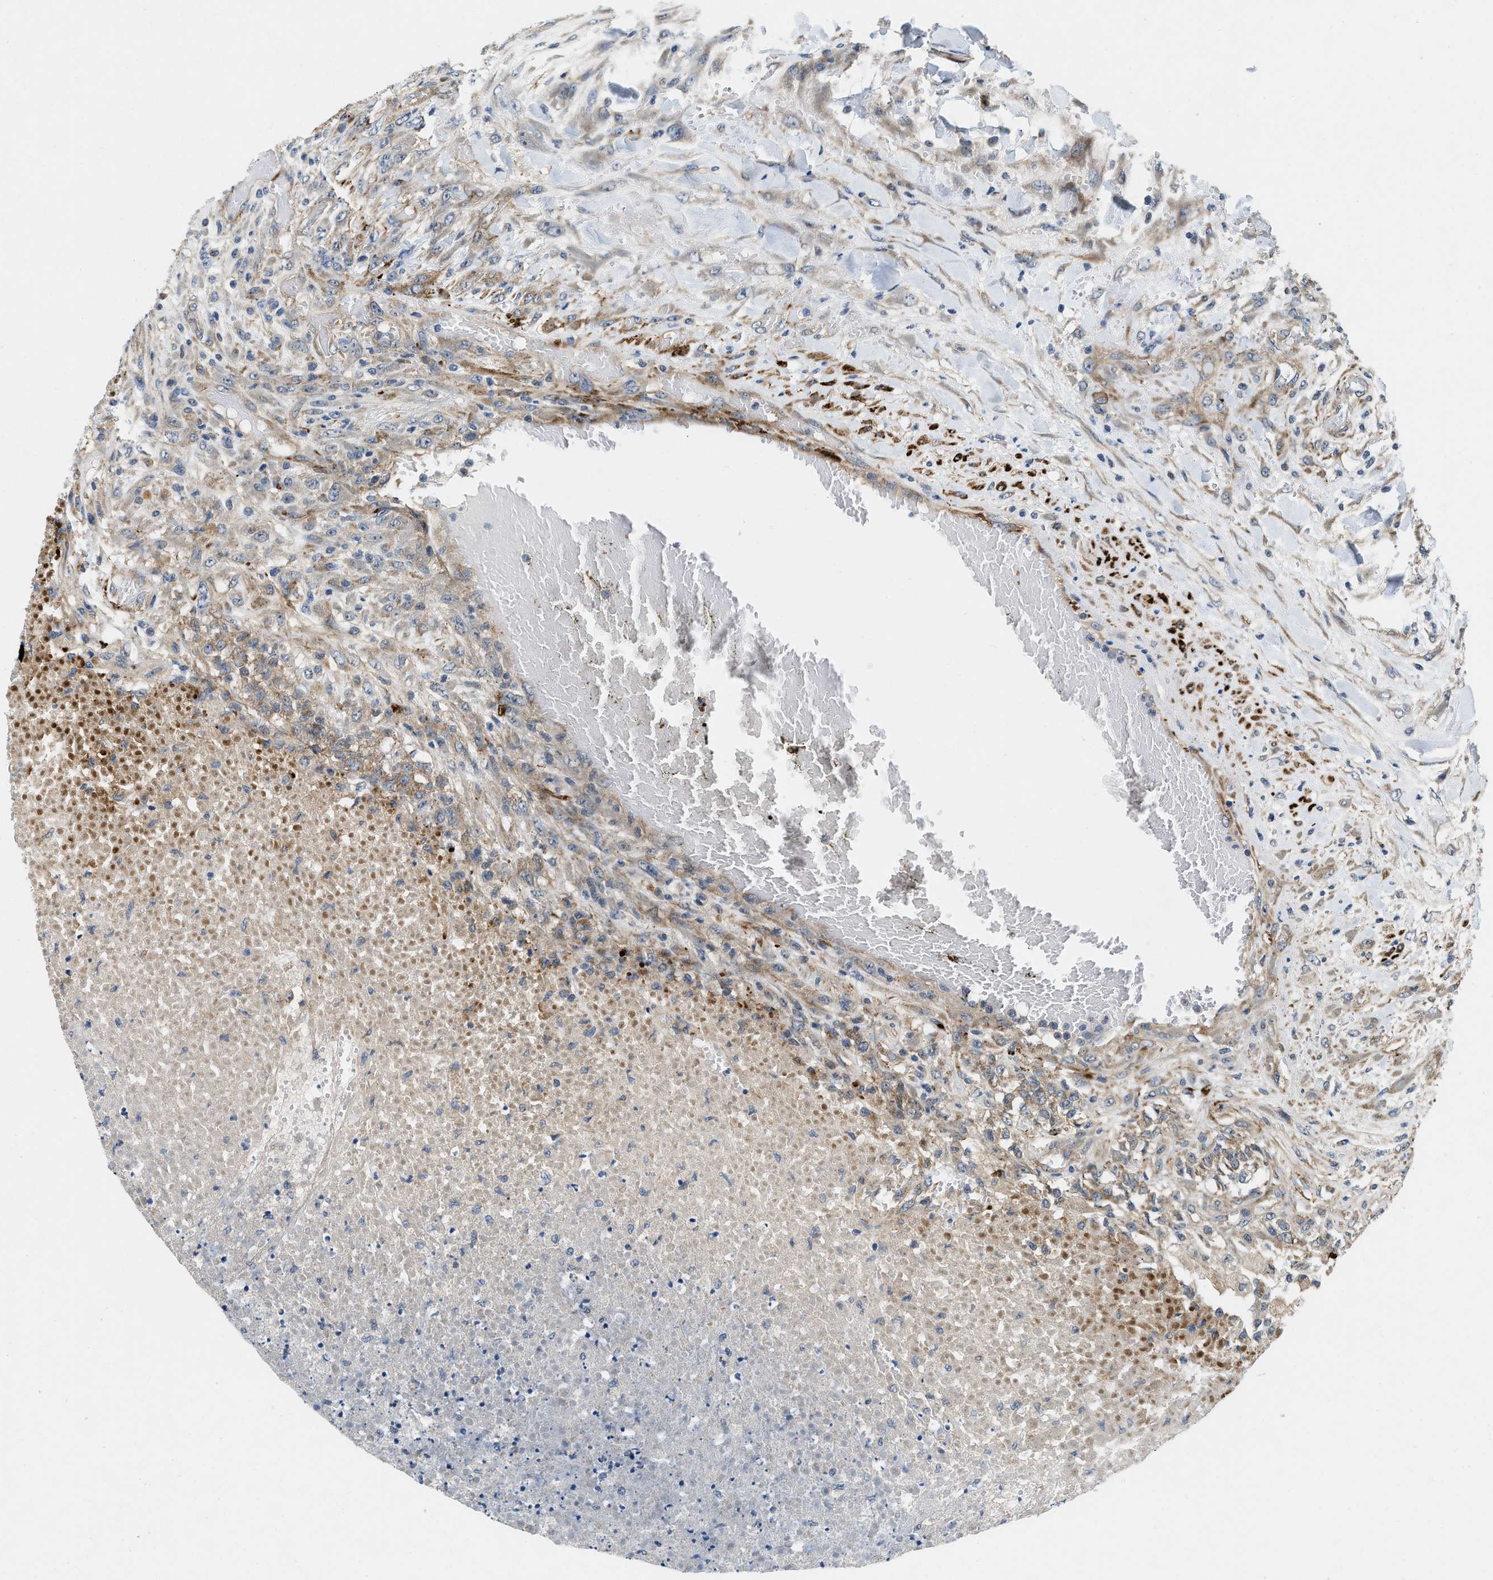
{"staining": {"intensity": "weak", "quantity": "25%-75%", "location": "cytoplasmic/membranous"}, "tissue": "testis cancer", "cell_type": "Tumor cells", "image_type": "cancer", "snomed": [{"axis": "morphology", "description": "Seminoma, NOS"}, {"axis": "topography", "description": "Testis"}], "caption": "Protein staining of seminoma (testis) tissue reveals weak cytoplasmic/membranous positivity in approximately 25%-75% of tumor cells. The staining is performed using DAB brown chromogen to label protein expression. The nuclei are counter-stained blue using hematoxylin.", "gene": "ZNF599", "patient": {"sex": "male", "age": 59}}